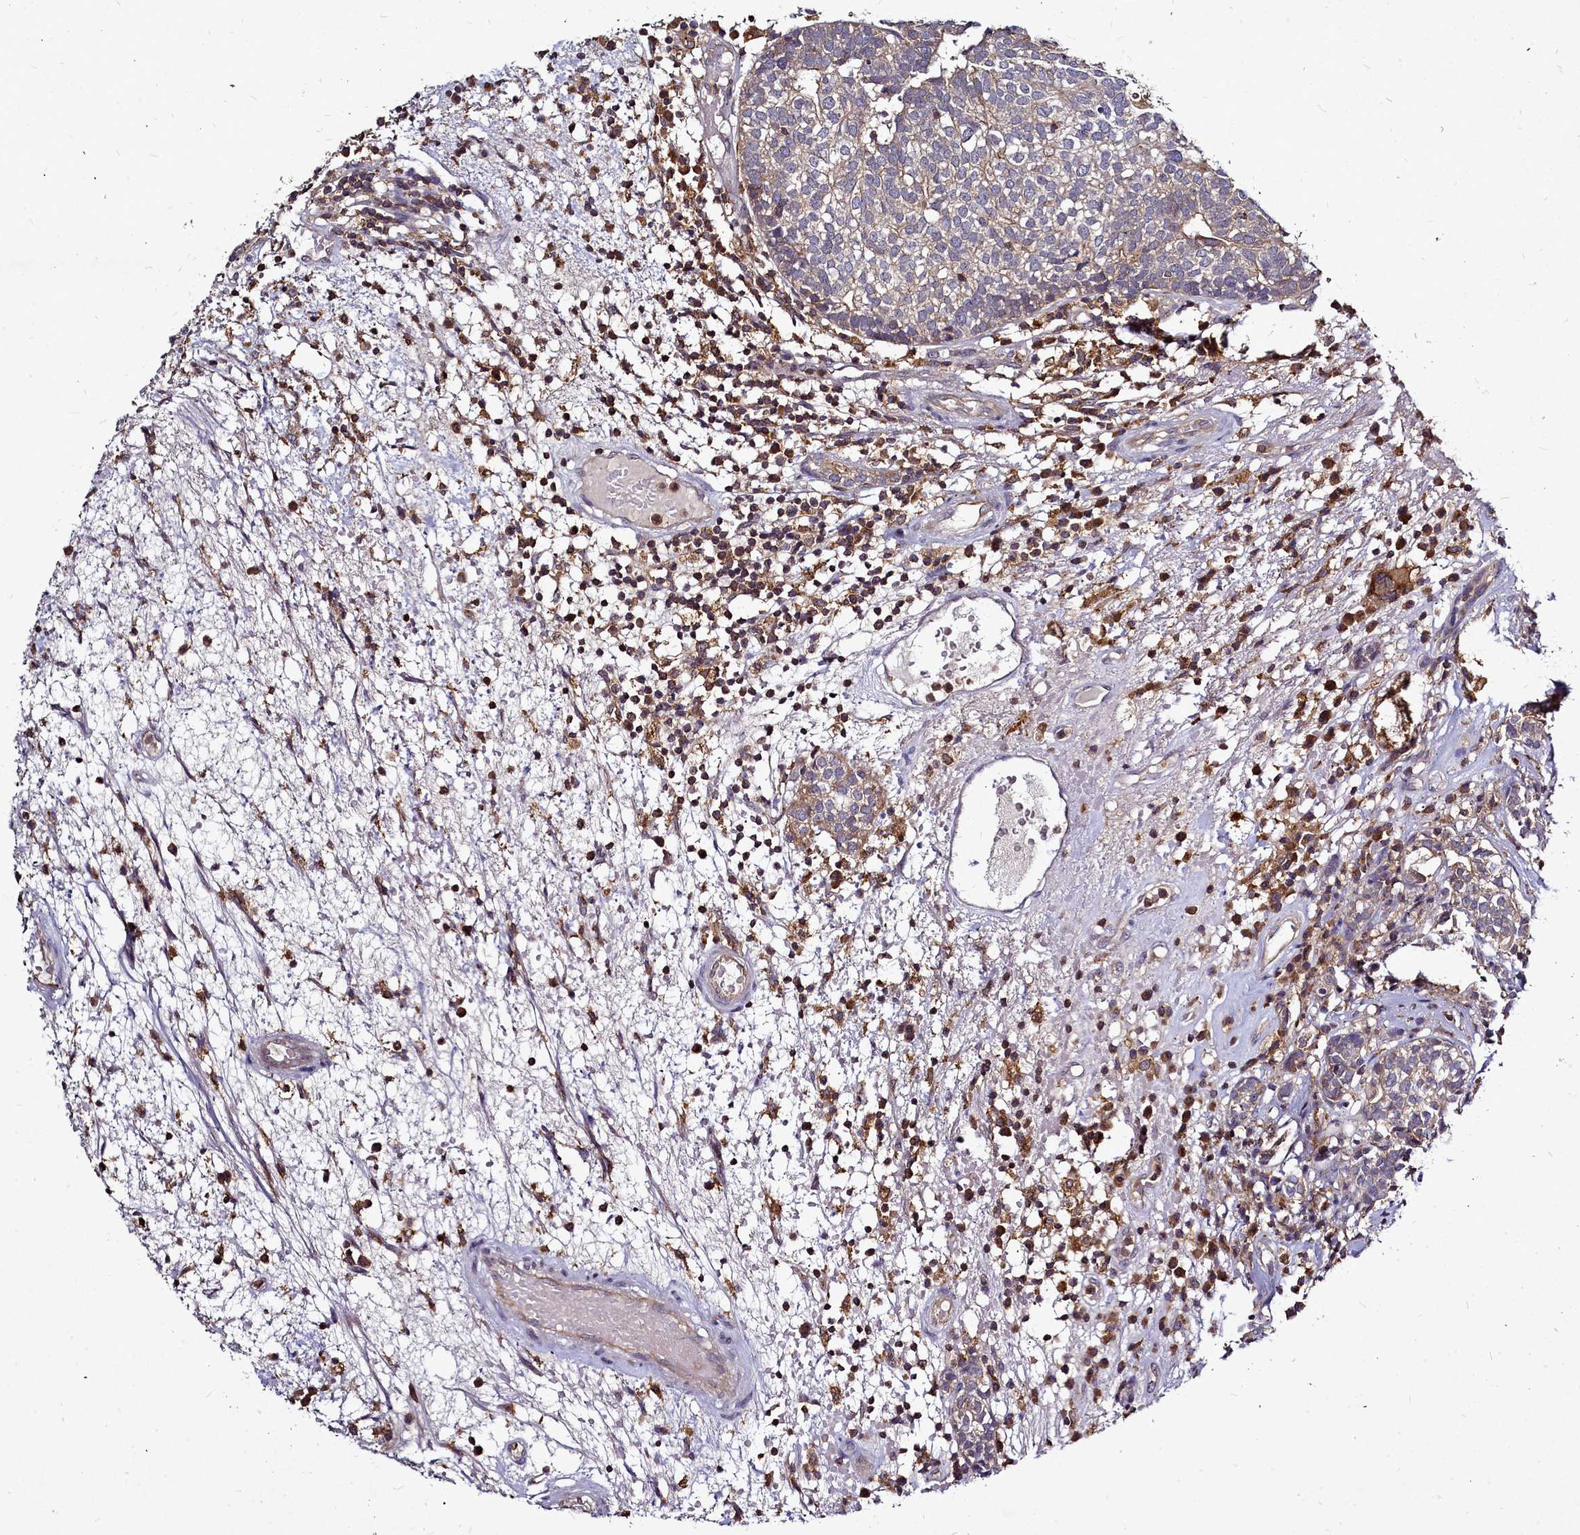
{"staining": {"intensity": "weak", "quantity": "25%-75%", "location": "cytoplasmic/membranous"}, "tissue": "head and neck cancer", "cell_type": "Tumor cells", "image_type": "cancer", "snomed": [{"axis": "morphology", "description": "Adenocarcinoma, NOS"}, {"axis": "topography", "description": "Salivary gland"}, {"axis": "topography", "description": "Head-Neck"}], "caption": "Brown immunohistochemical staining in head and neck cancer displays weak cytoplasmic/membranous expression in about 25%-75% of tumor cells. The protein is shown in brown color, while the nuclei are stained blue.", "gene": "NCKAP1L", "patient": {"sex": "female", "age": 65}}